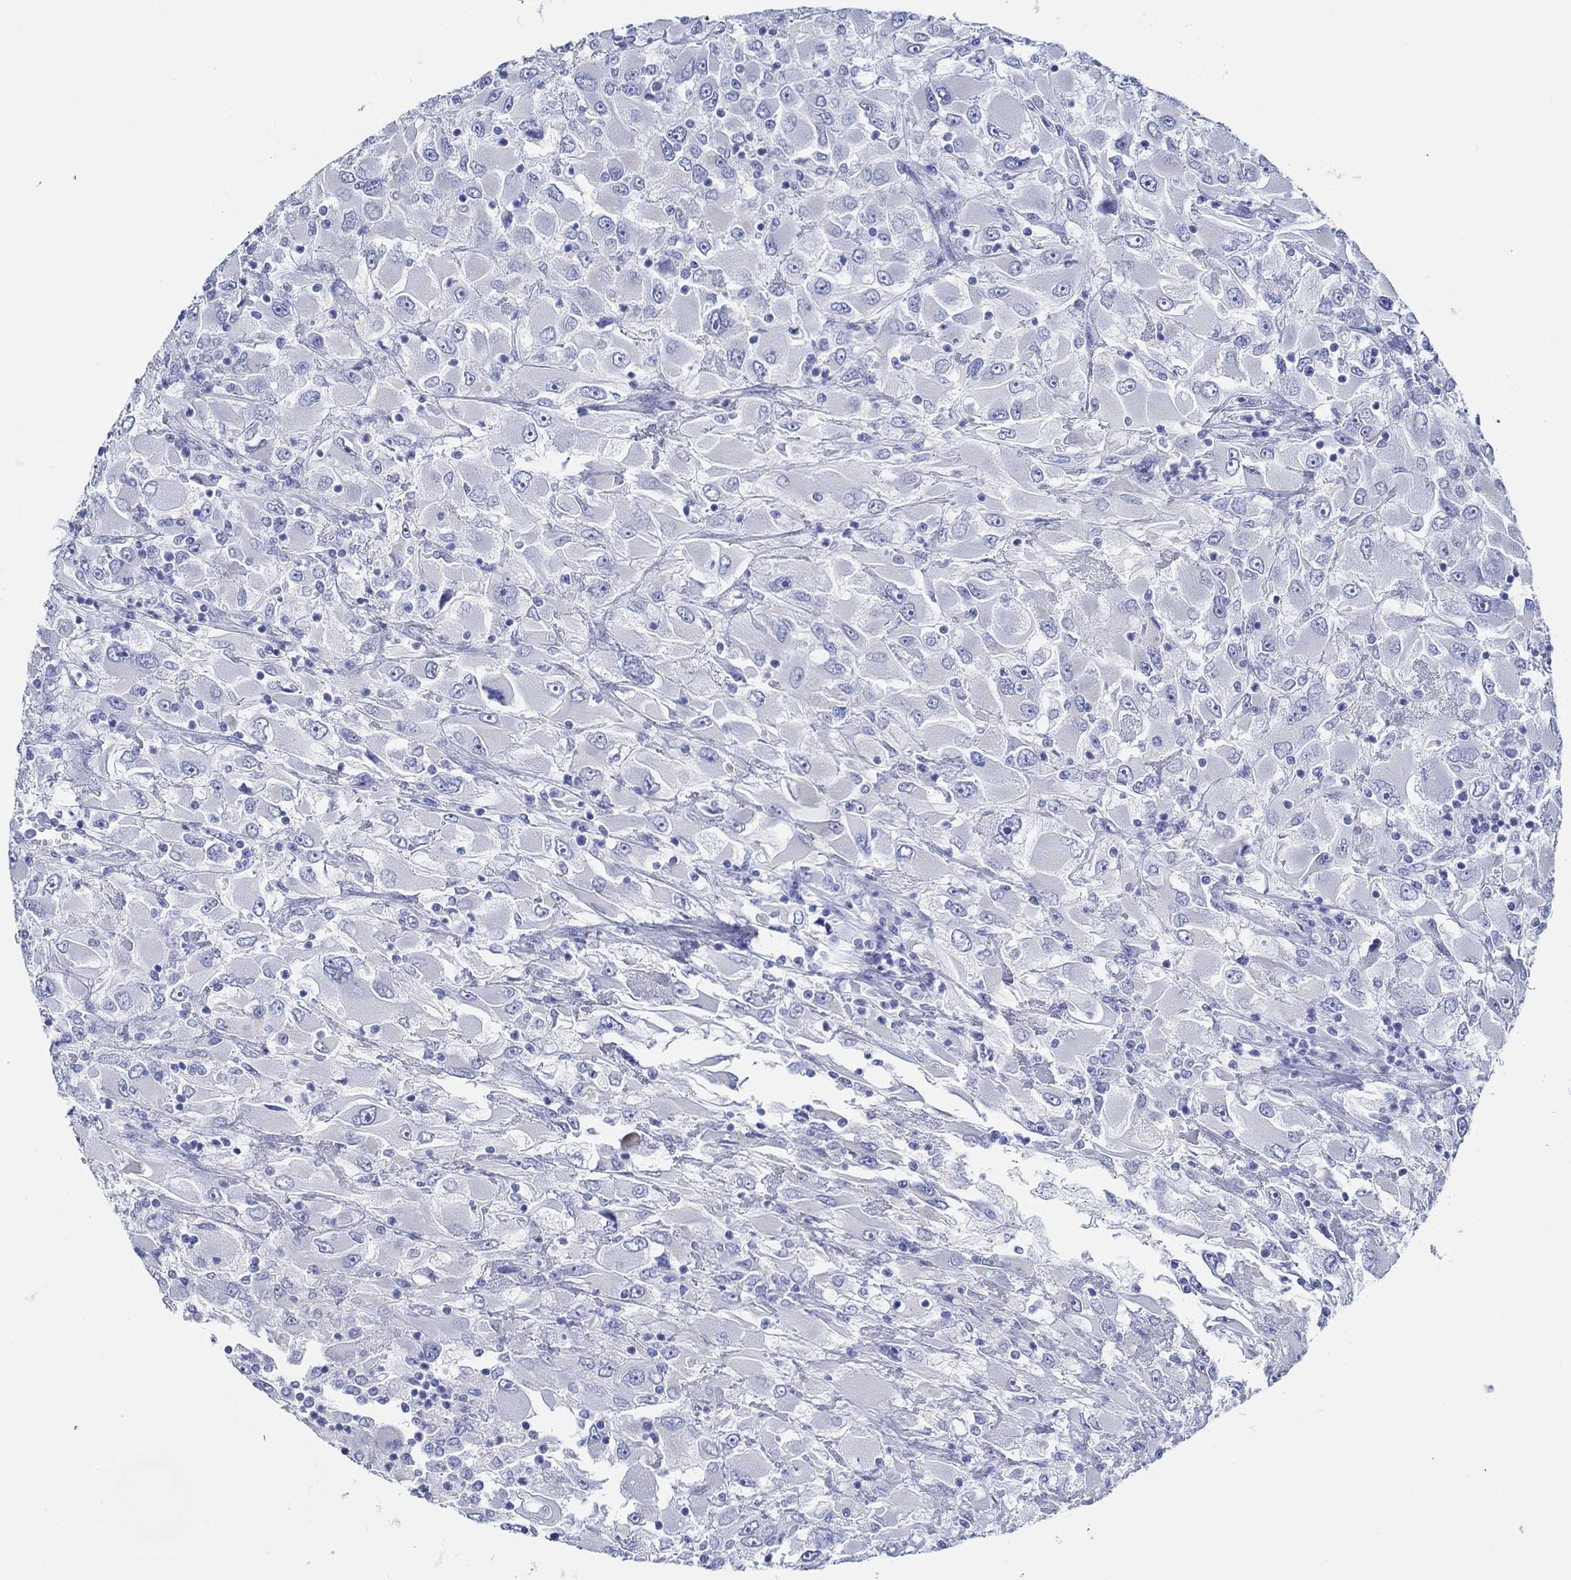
{"staining": {"intensity": "negative", "quantity": "none", "location": "none"}, "tissue": "renal cancer", "cell_type": "Tumor cells", "image_type": "cancer", "snomed": [{"axis": "morphology", "description": "Adenocarcinoma, NOS"}, {"axis": "topography", "description": "Kidney"}], "caption": "This histopathology image is of renal cancer stained with immunohistochemistry to label a protein in brown with the nuclei are counter-stained blue. There is no positivity in tumor cells.", "gene": "IGFBP6", "patient": {"sex": "female", "age": 52}}